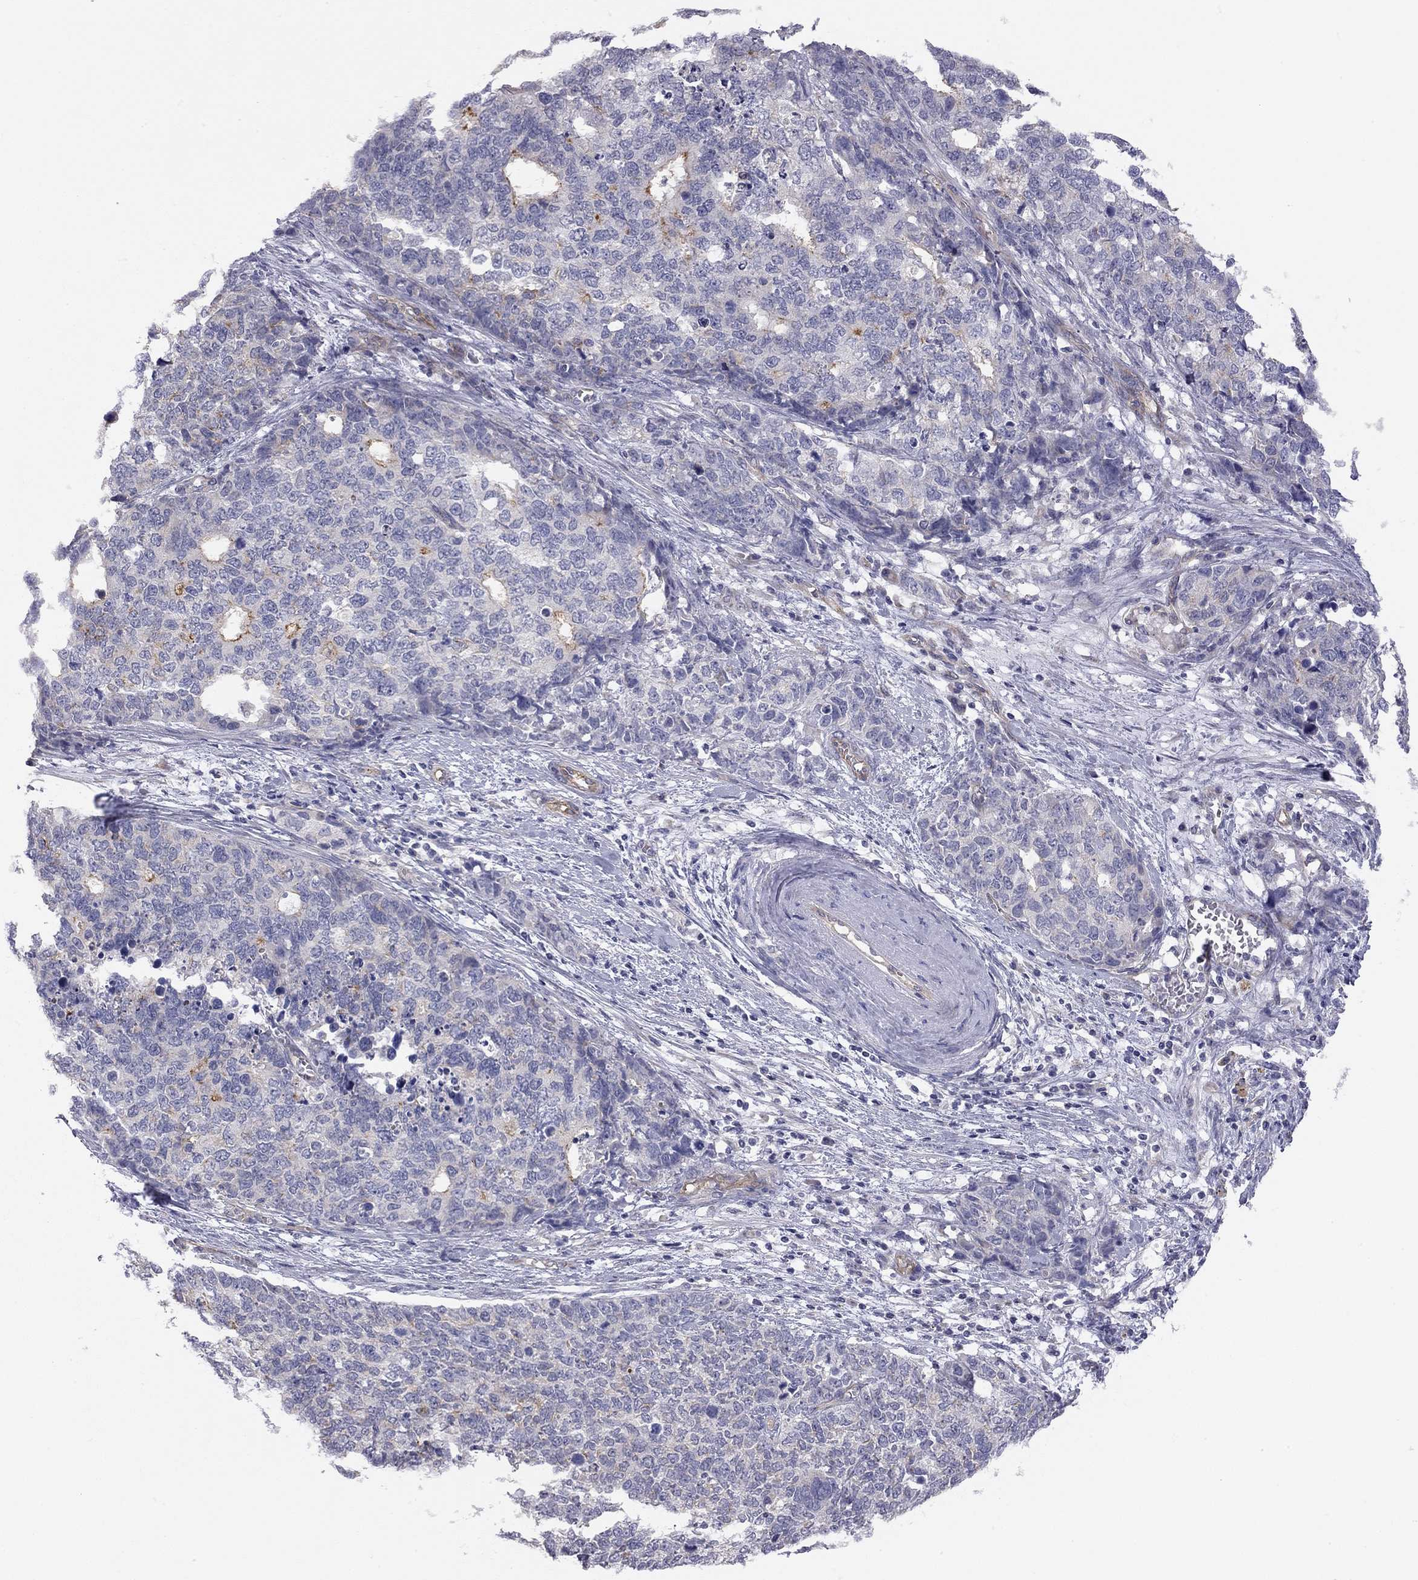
{"staining": {"intensity": "moderate", "quantity": "<25%", "location": "cytoplasmic/membranous"}, "tissue": "cervical cancer", "cell_type": "Tumor cells", "image_type": "cancer", "snomed": [{"axis": "morphology", "description": "Squamous cell carcinoma, NOS"}, {"axis": "topography", "description": "Cervix"}], "caption": "A low amount of moderate cytoplasmic/membranous expression is identified in approximately <25% of tumor cells in cervical cancer (squamous cell carcinoma) tissue.", "gene": "GPRC5B", "patient": {"sex": "female", "age": 63}}